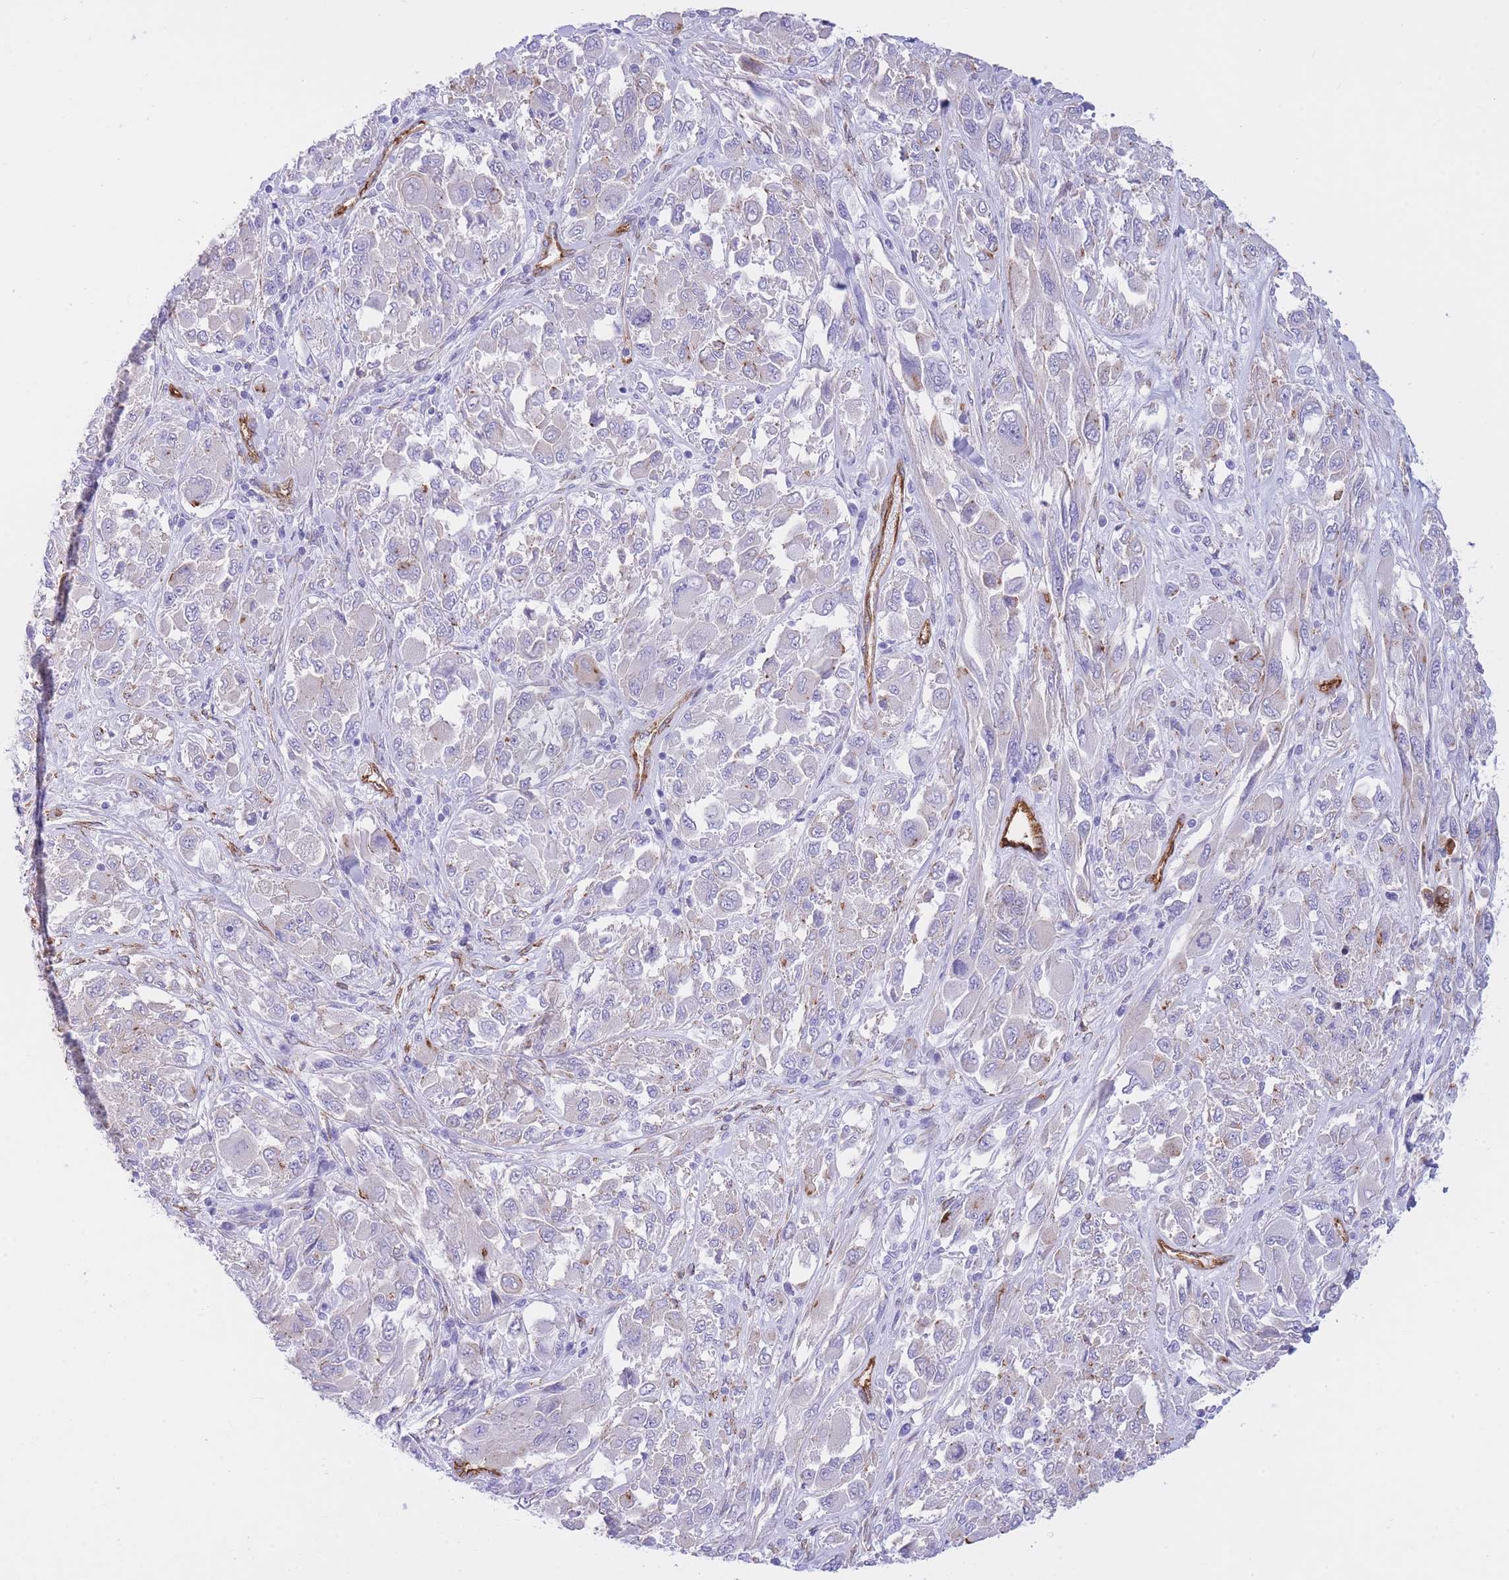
{"staining": {"intensity": "negative", "quantity": "none", "location": "none"}, "tissue": "melanoma", "cell_type": "Tumor cells", "image_type": "cancer", "snomed": [{"axis": "morphology", "description": "Malignant melanoma, NOS"}, {"axis": "topography", "description": "Skin"}], "caption": "Immunohistochemistry (IHC) of human melanoma exhibits no staining in tumor cells. (DAB immunohistochemistry visualized using brightfield microscopy, high magnification).", "gene": "CAVIN1", "patient": {"sex": "female", "age": 91}}